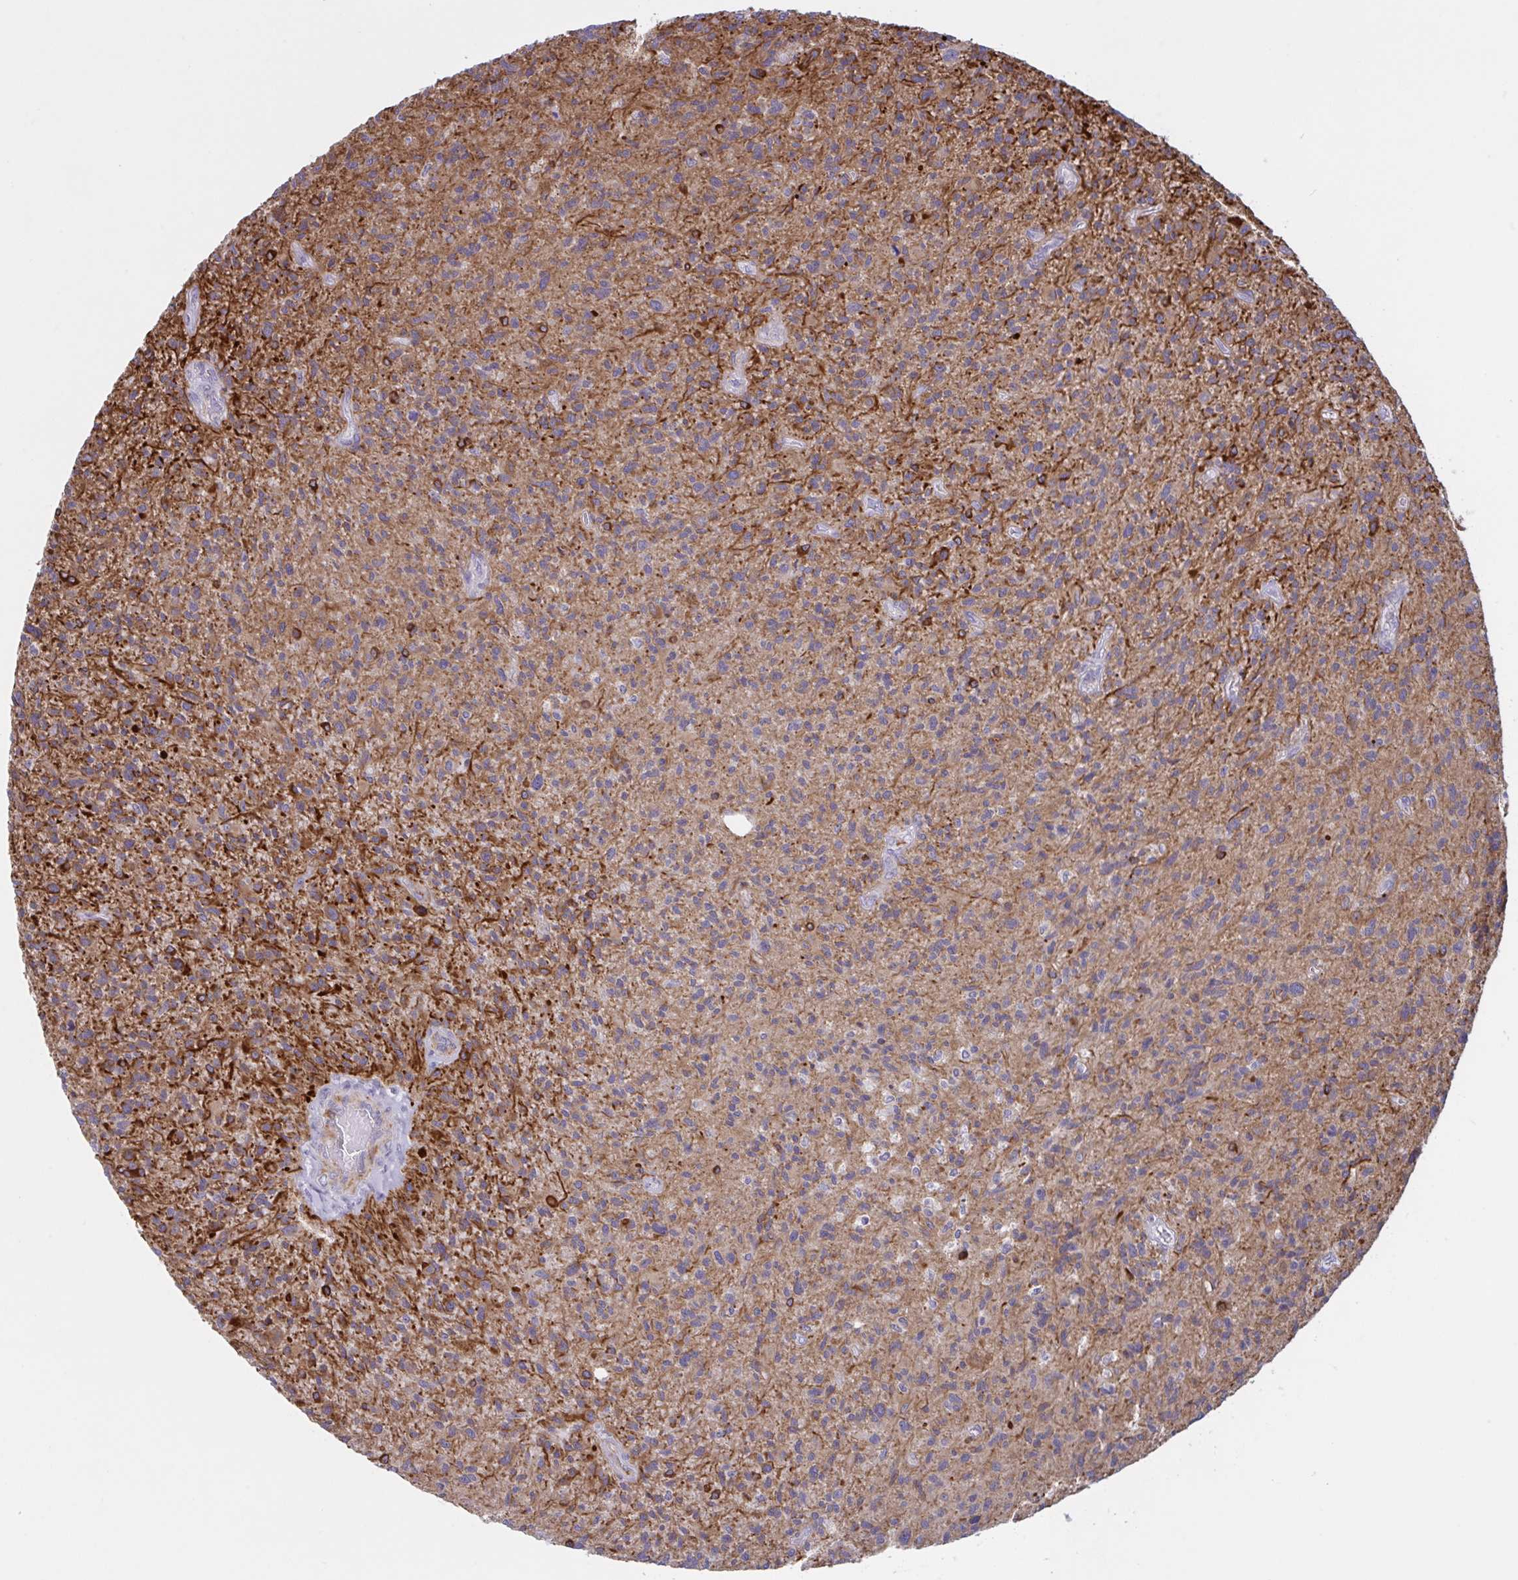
{"staining": {"intensity": "moderate", "quantity": "25%-75%", "location": "cytoplasmic/membranous"}, "tissue": "glioma", "cell_type": "Tumor cells", "image_type": "cancer", "snomed": [{"axis": "morphology", "description": "Glioma, malignant, High grade"}, {"axis": "topography", "description": "Brain"}], "caption": "Immunohistochemical staining of human malignant glioma (high-grade) reveals moderate cytoplasmic/membranous protein positivity in about 25%-75% of tumor cells.", "gene": "PRRT4", "patient": {"sex": "female", "age": 70}}